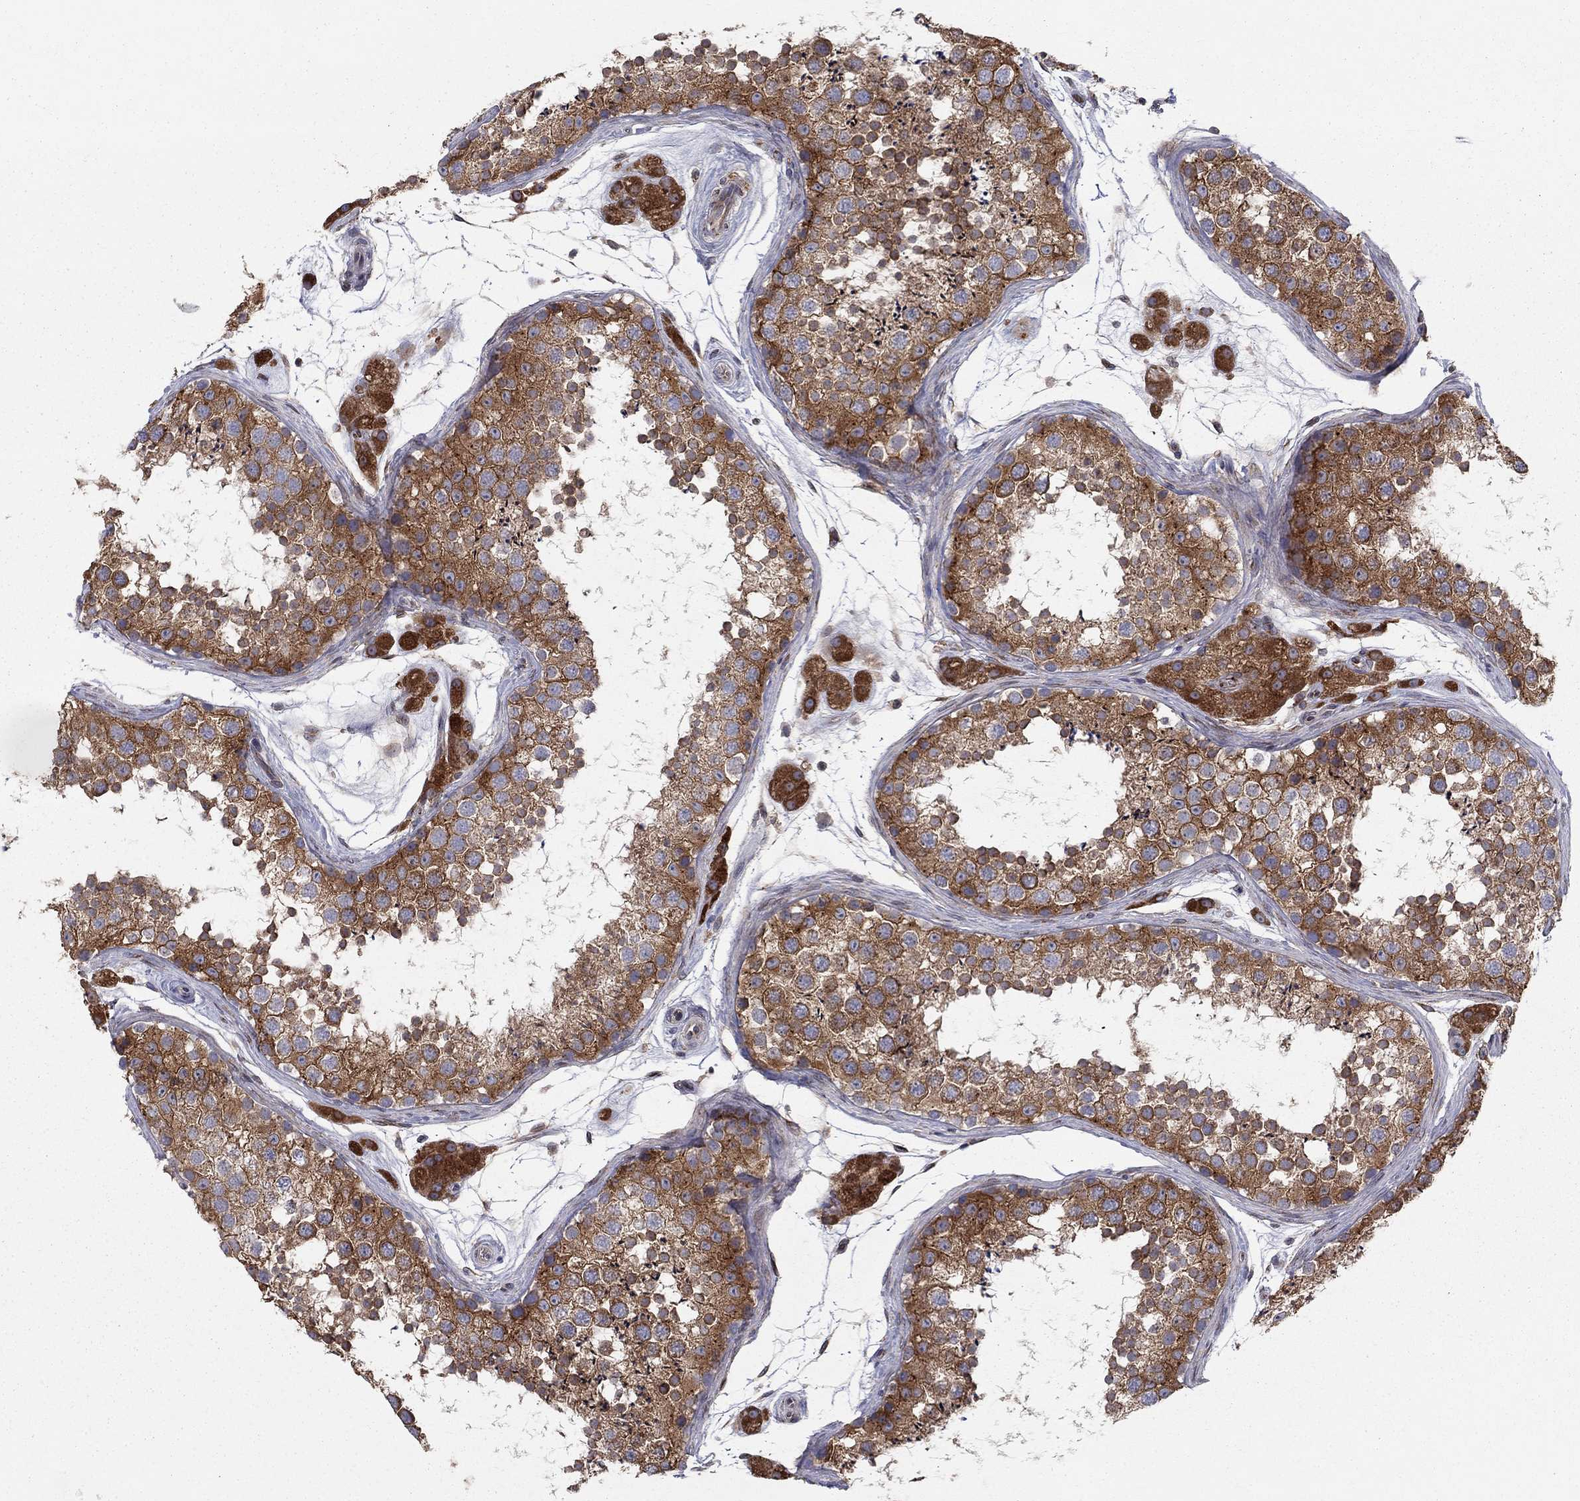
{"staining": {"intensity": "strong", "quantity": "25%-75%", "location": "cytoplasmic/membranous"}, "tissue": "testis", "cell_type": "Cells in seminiferous ducts", "image_type": "normal", "snomed": [{"axis": "morphology", "description": "Normal tissue, NOS"}, {"axis": "topography", "description": "Testis"}], "caption": "Immunohistochemical staining of unremarkable testis reveals high levels of strong cytoplasmic/membranous positivity in about 25%-75% of cells in seminiferous ducts. The staining was performed using DAB (3,3'-diaminobenzidine) to visualize the protein expression in brown, while the nuclei were stained in blue with hematoxylin (Magnification: 20x).", "gene": "YIF1A", "patient": {"sex": "male", "age": 41}}